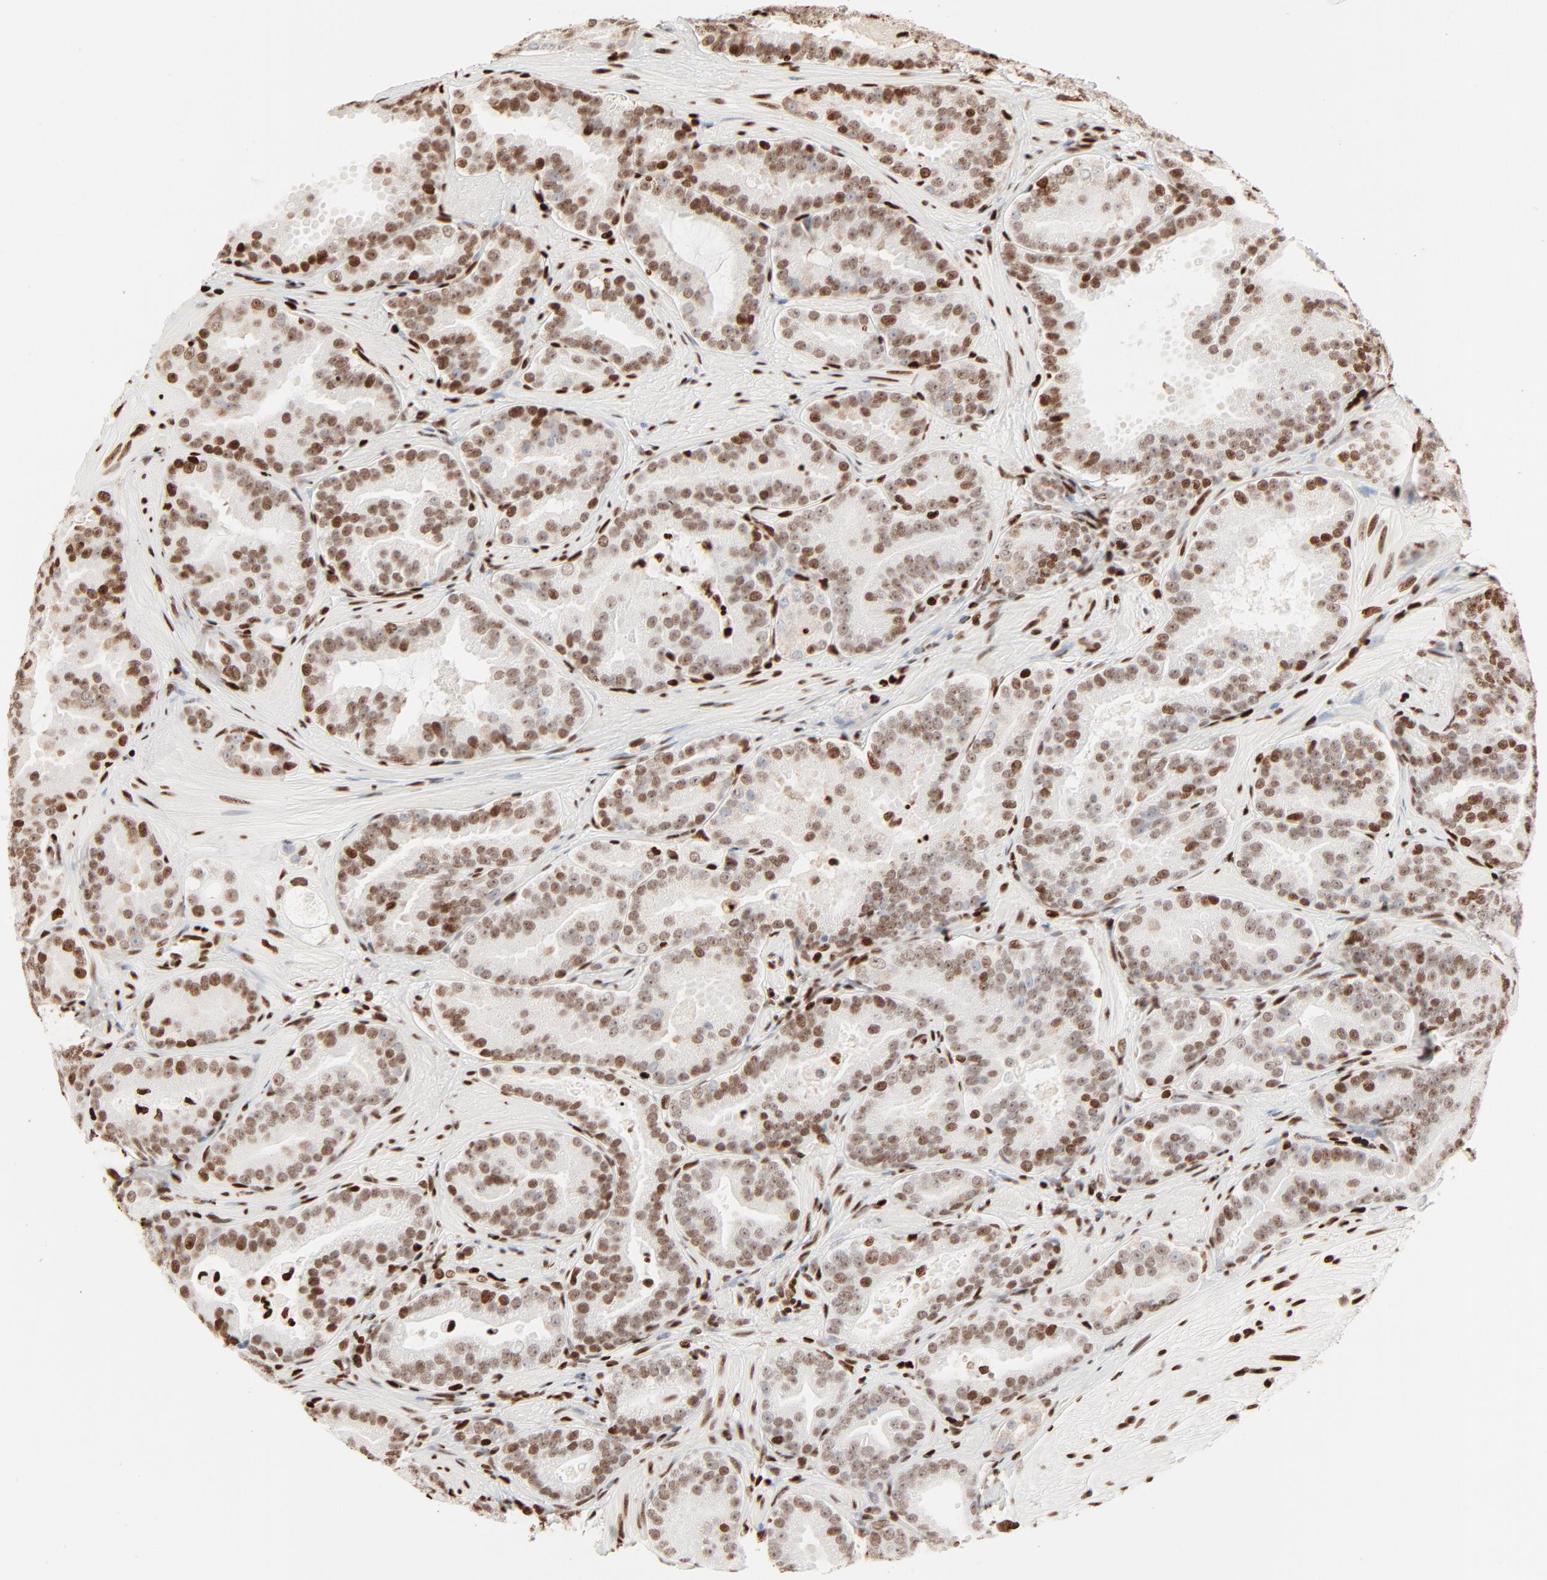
{"staining": {"intensity": "moderate", "quantity": ">75%", "location": "nuclear"}, "tissue": "prostate cancer", "cell_type": "Tumor cells", "image_type": "cancer", "snomed": [{"axis": "morphology", "description": "Adenocarcinoma, Low grade"}, {"axis": "topography", "description": "Prostate"}], "caption": "A micrograph of human prostate cancer stained for a protein exhibits moderate nuclear brown staining in tumor cells.", "gene": "HMGB2", "patient": {"sex": "male", "age": 59}}